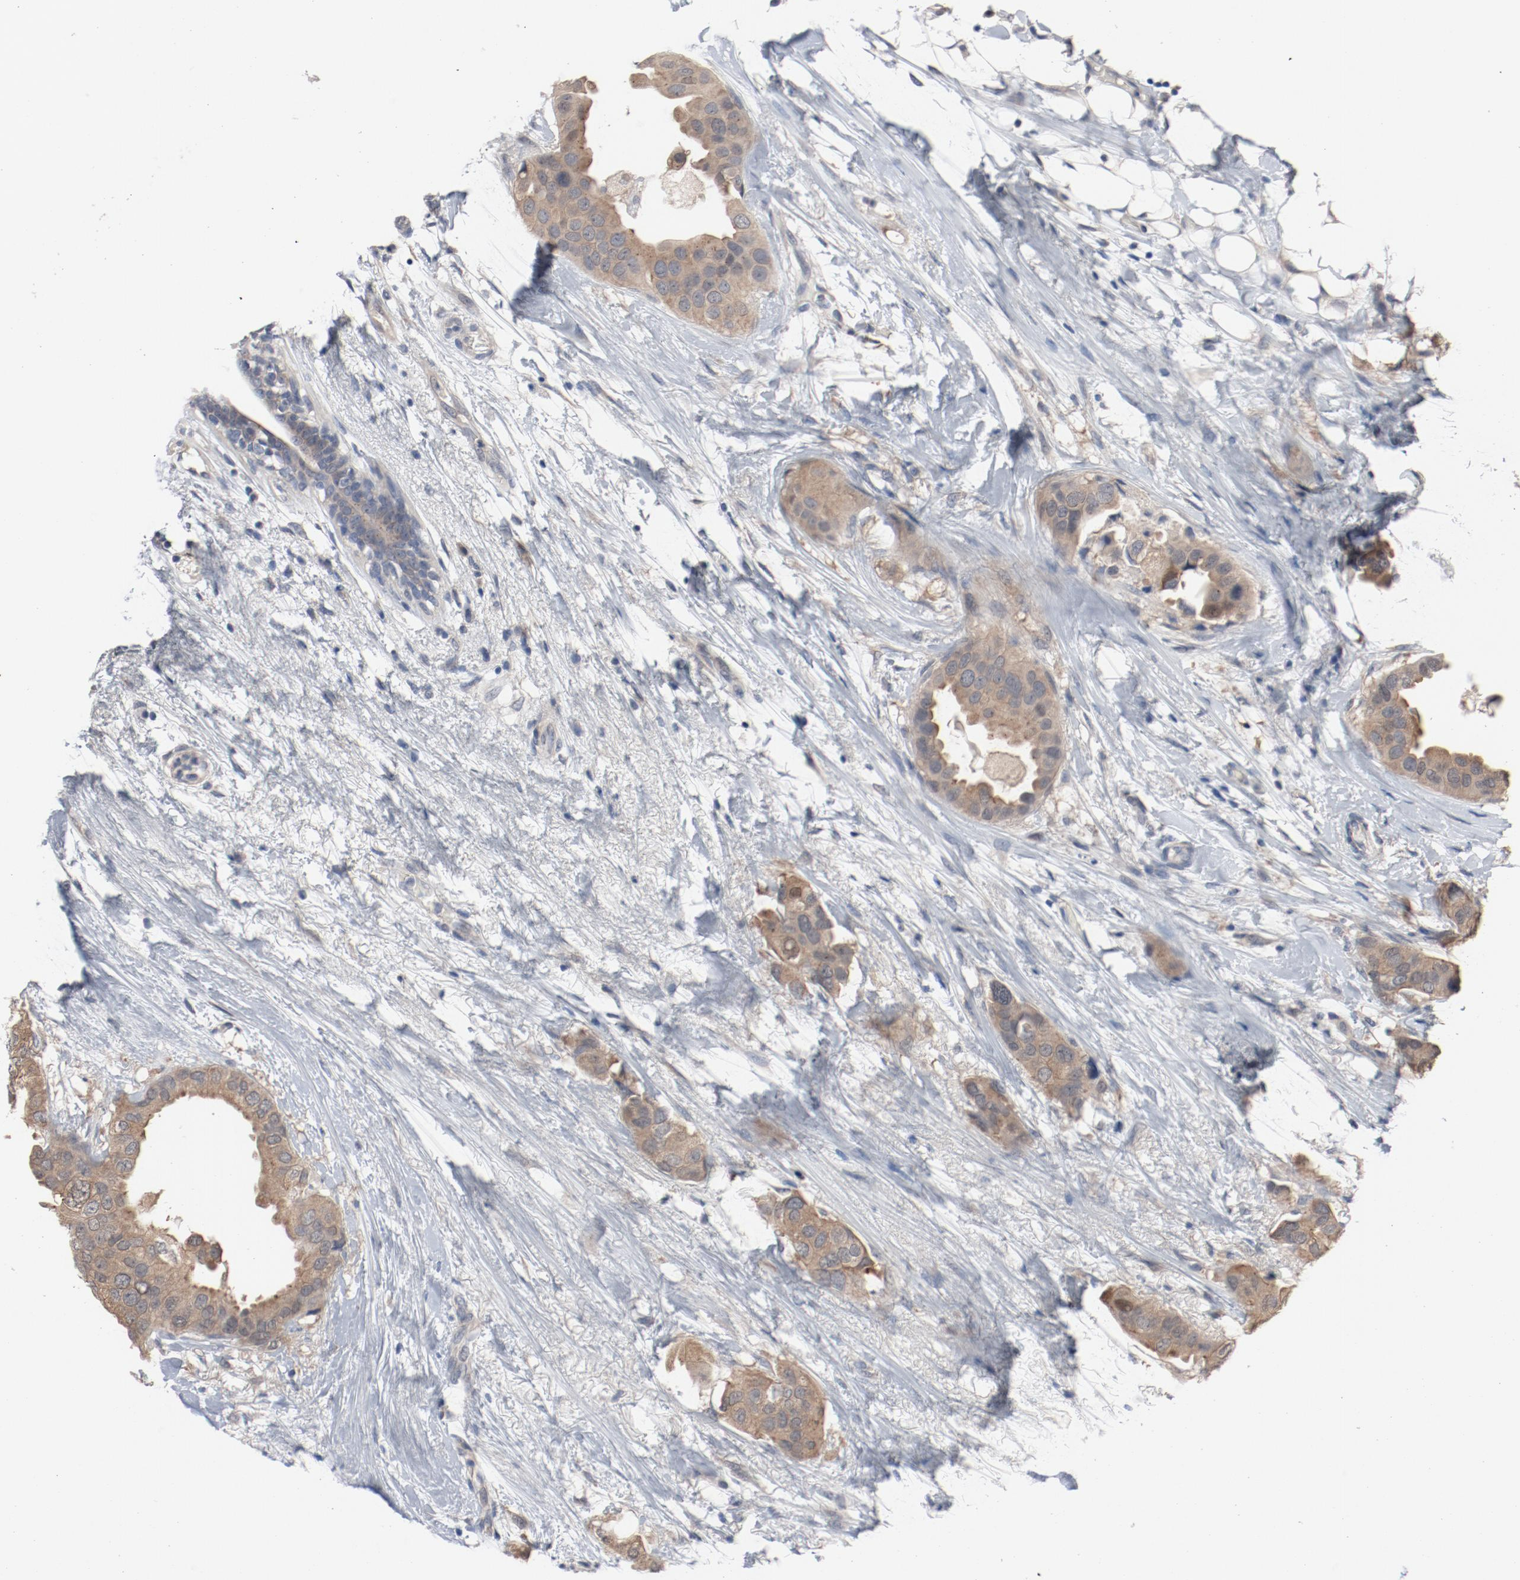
{"staining": {"intensity": "moderate", "quantity": ">75%", "location": "cytoplasmic/membranous"}, "tissue": "breast cancer", "cell_type": "Tumor cells", "image_type": "cancer", "snomed": [{"axis": "morphology", "description": "Duct carcinoma"}, {"axis": "topography", "description": "Breast"}], "caption": "The immunohistochemical stain shows moderate cytoplasmic/membranous positivity in tumor cells of infiltrating ductal carcinoma (breast) tissue. (Stains: DAB in brown, nuclei in blue, Microscopy: brightfield microscopy at high magnification).", "gene": "DNAL4", "patient": {"sex": "female", "age": 40}}